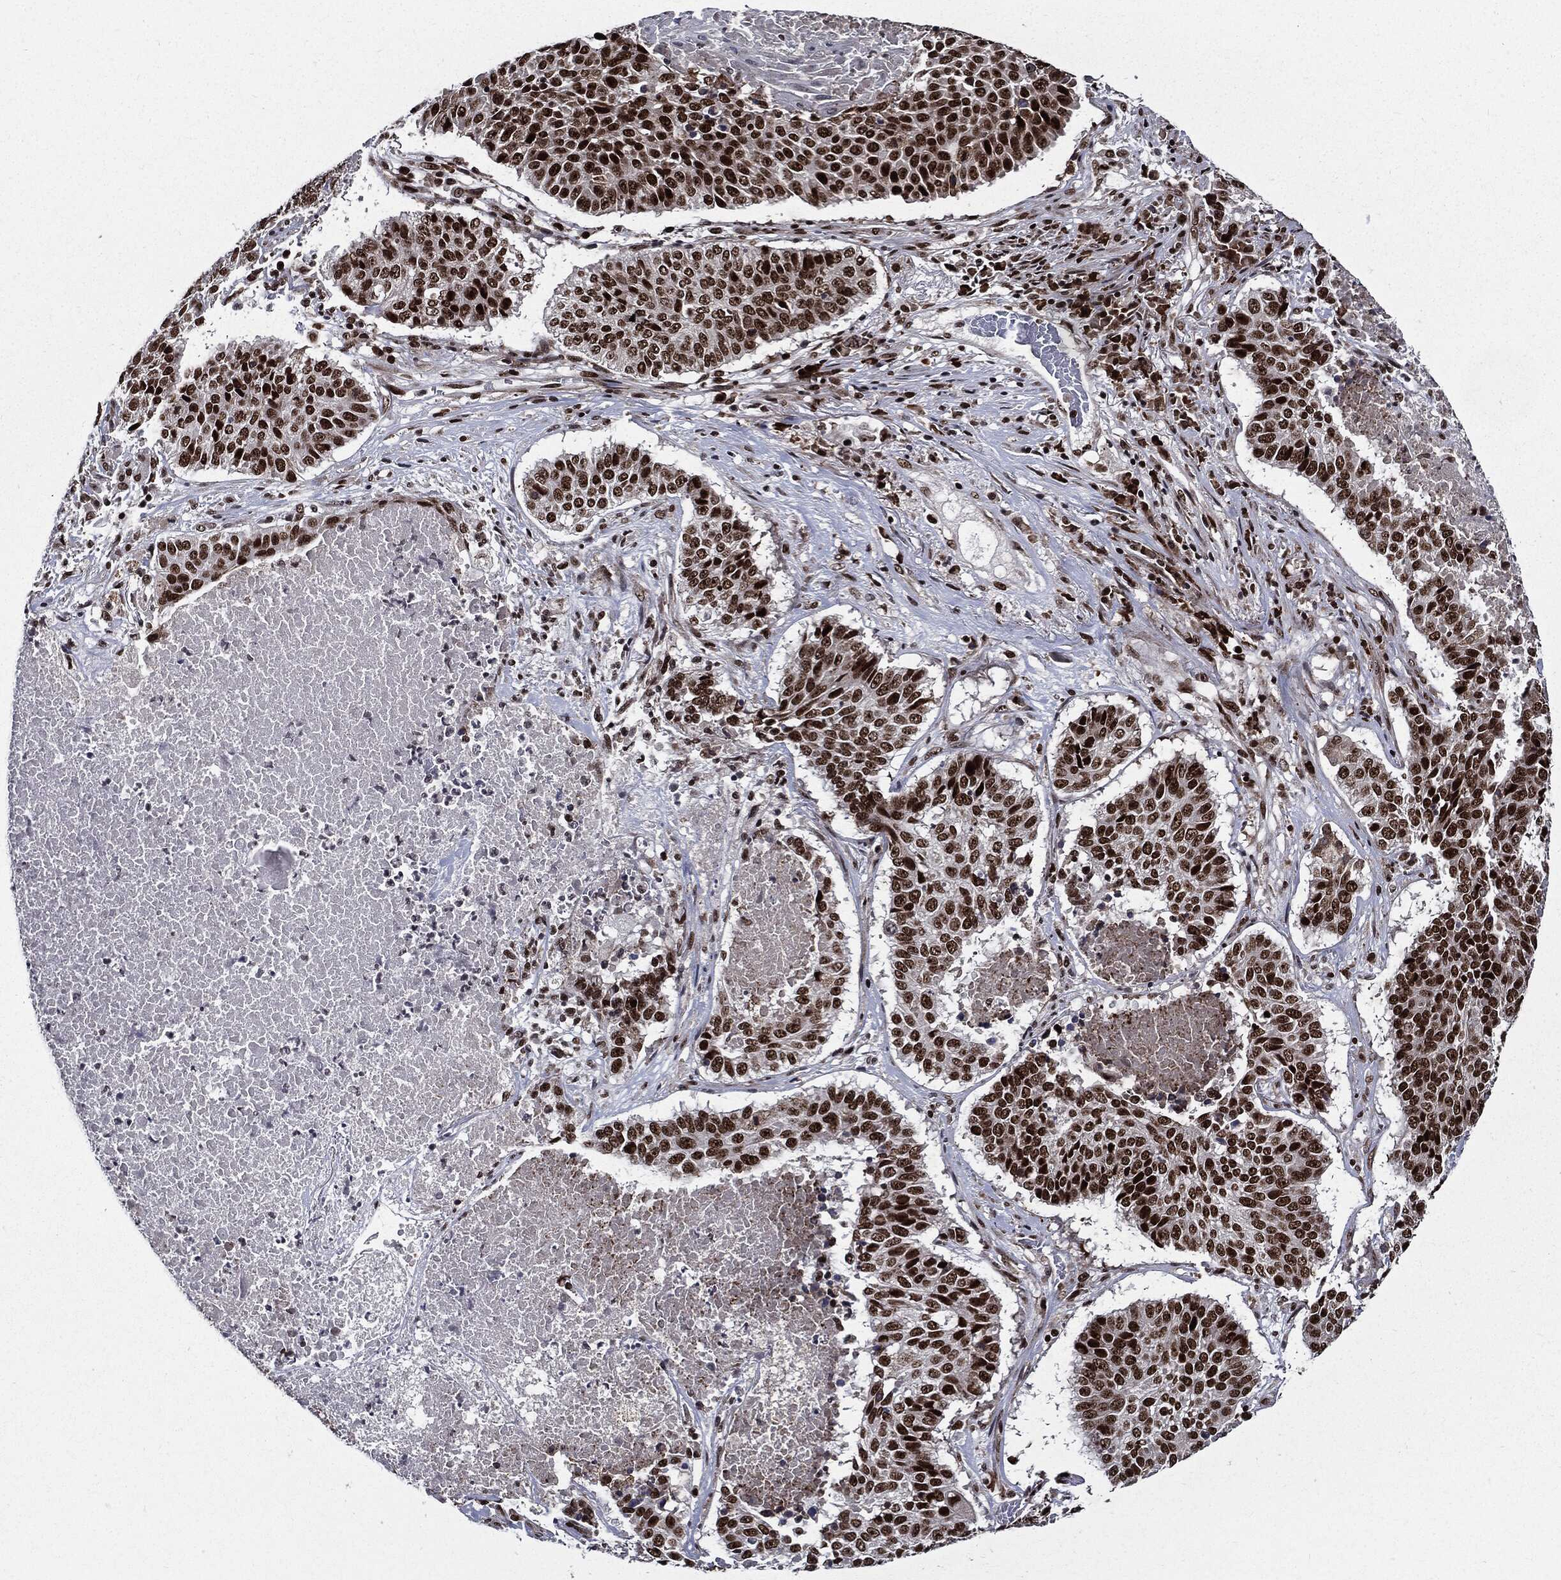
{"staining": {"intensity": "strong", "quantity": ">75%", "location": "nuclear"}, "tissue": "lung cancer", "cell_type": "Tumor cells", "image_type": "cancer", "snomed": [{"axis": "morphology", "description": "Squamous cell carcinoma, NOS"}, {"axis": "topography", "description": "Lung"}], "caption": "Lung squamous cell carcinoma stained with a protein marker demonstrates strong staining in tumor cells.", "gene": "ZFP91", "patient": {"sex": "male", "age": 64}}